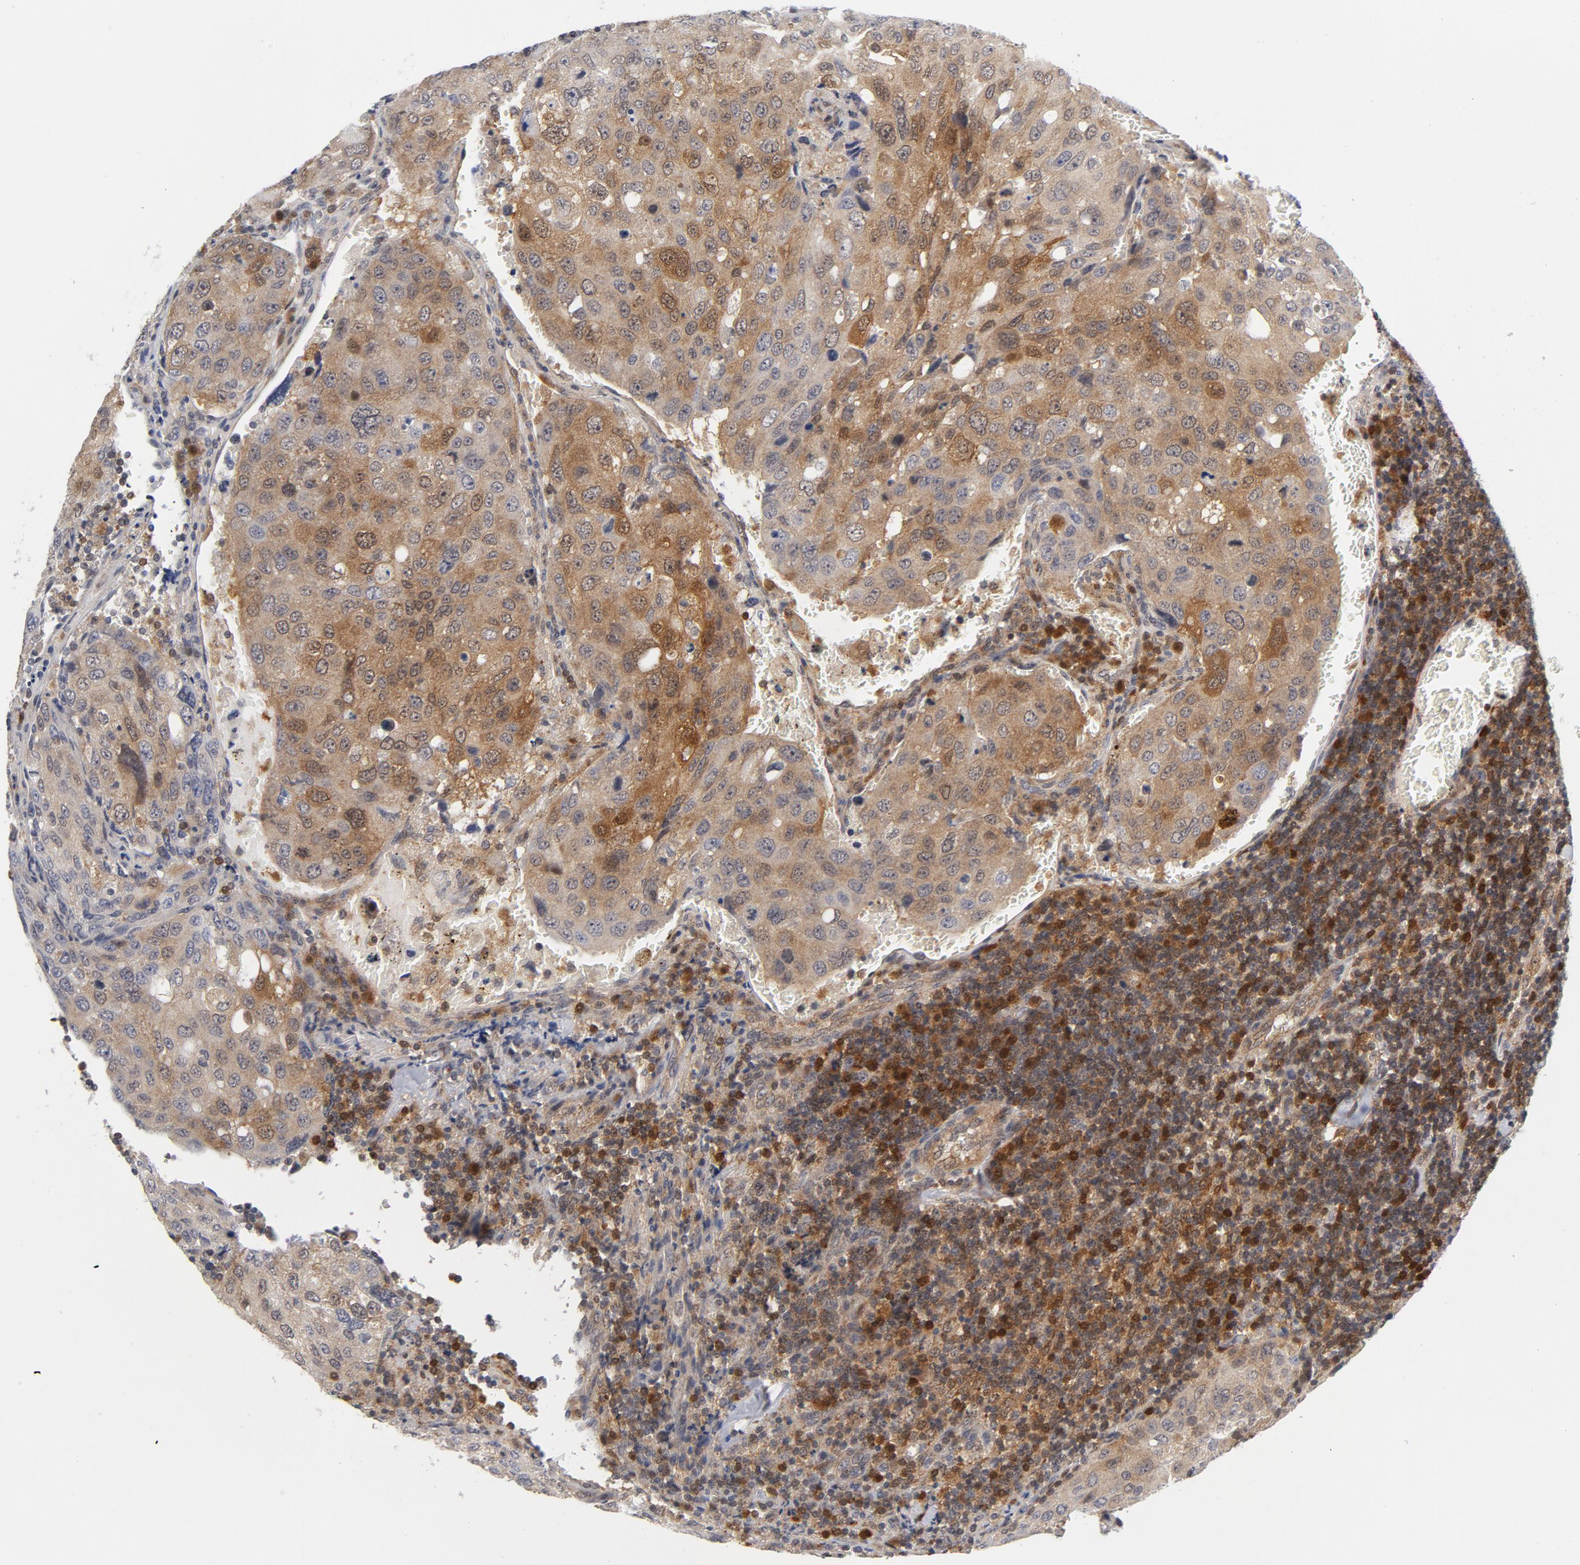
{"staining": {"intensity": "weak", "quantity": "25%-75%", "location": "cytoplasmic/membranous"}, "tissue": "urothelial cancer", "cell_type": "Tumor cells", "image_type": "cancer", "snomed": [{"axis": "morphology", "description": "Urothelial carcinoma, High grade"}, {"axis": "topography", "description": "Lymph node"}, {"axis": "topography", "description": "Urinary bladder"}], "caption": "Weak cytoplasmic/membranous protein staining is appreciated in approximately 25%-75% of tumor cells in urothelial cancer.", "gene": "TRADD", "patient": {"sex": "male", "age": 51}}